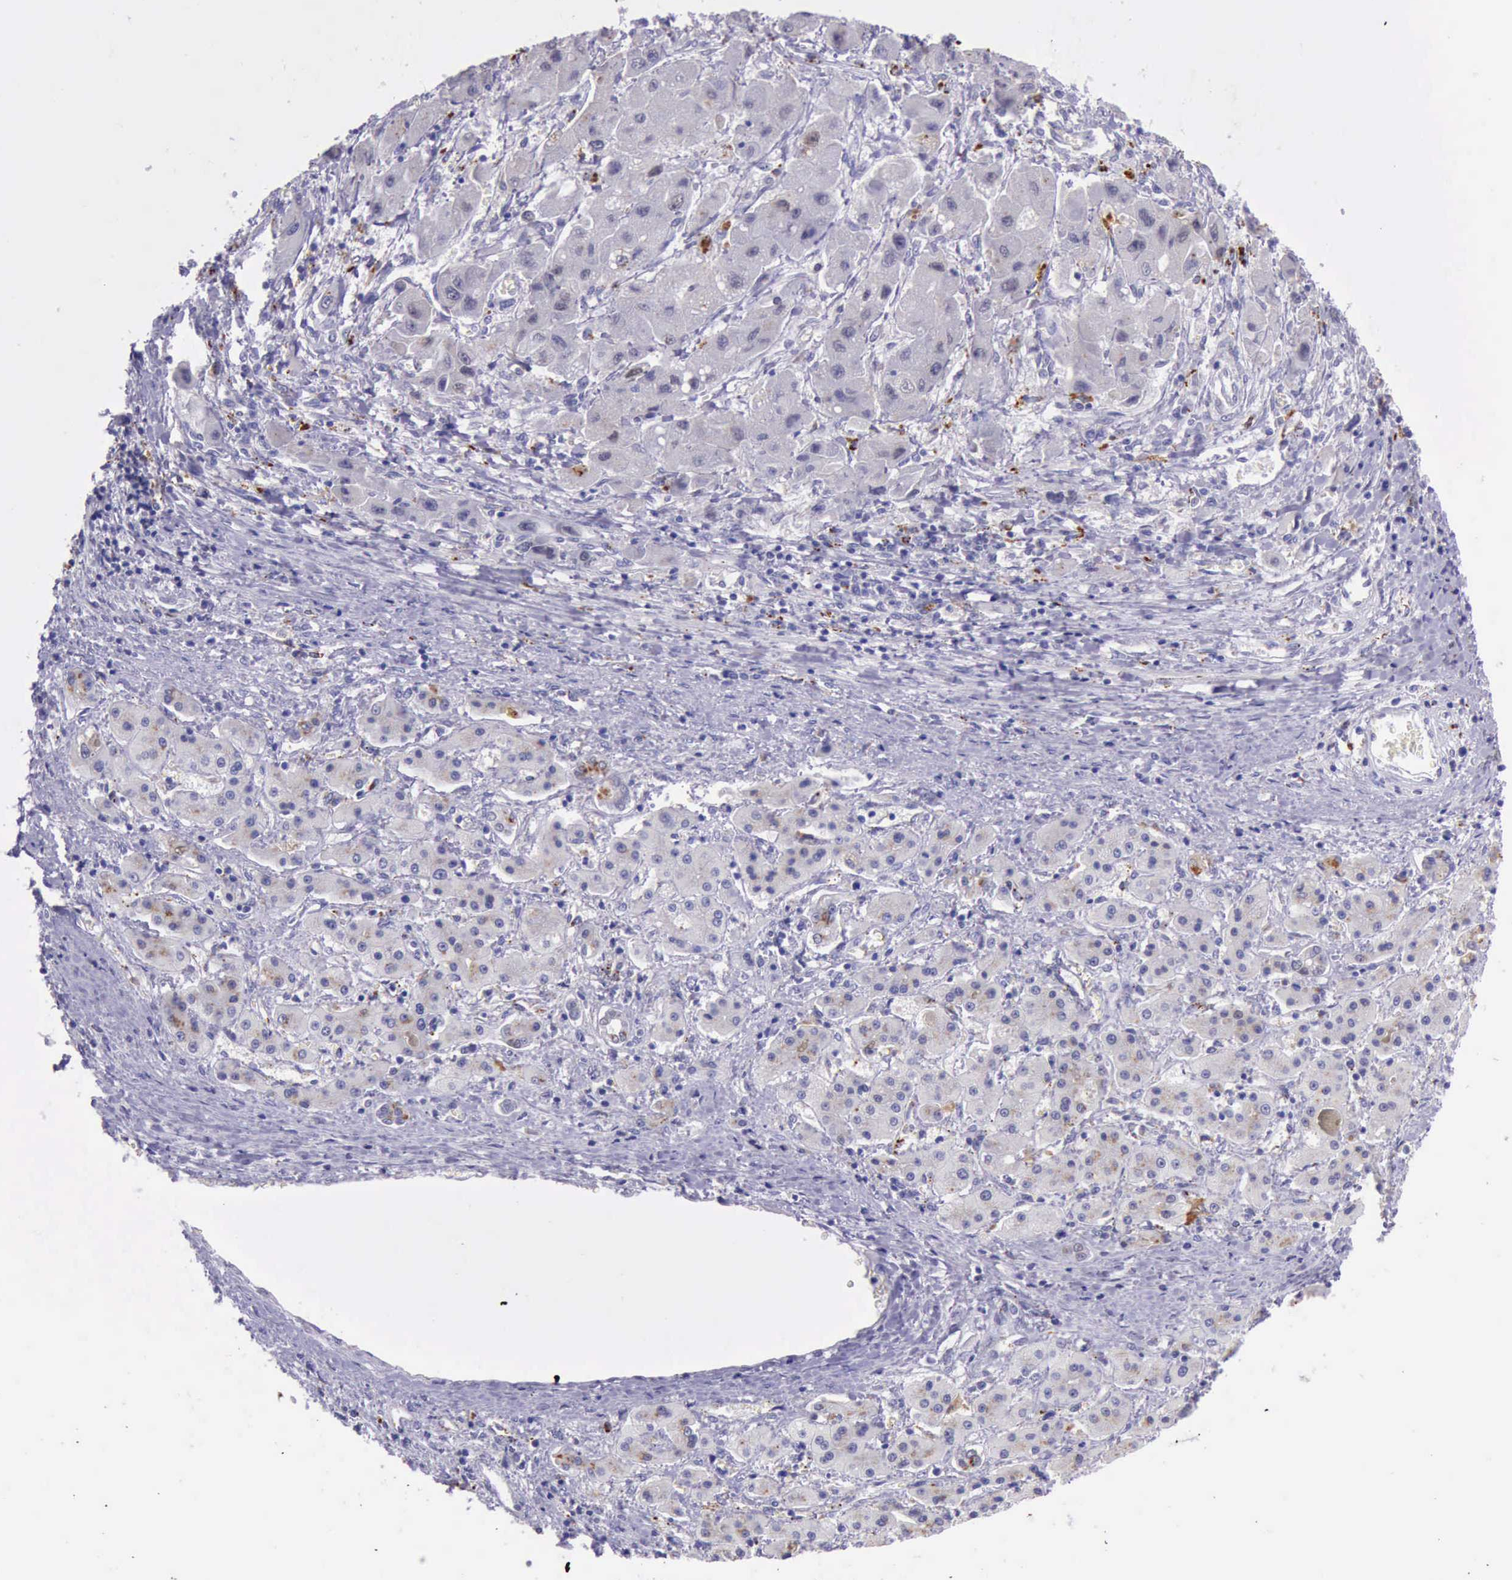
{"staining": {"intensity": "weak", "quantity": "25%-75%", "location": "cytoplasmic/membranous"}, "tissue": "liver cancer", "cell_type": "Tumor cells", "image_type": "cancer", "snomed": [{"axis": "morphology", "description": "Carcinoma, Hepatocellular, NOS"}, {"axis": "topography", "description": "Liver"}], "caption": "There is low levels of weak cytoplasmic/membranous positivity in tumor cells of hepatocellular carcinoma (liver), as demonstrated by immunohistochemical staining (brown color).", "gene": "GLA", "patient": {"sex": "male", "age": 24}}